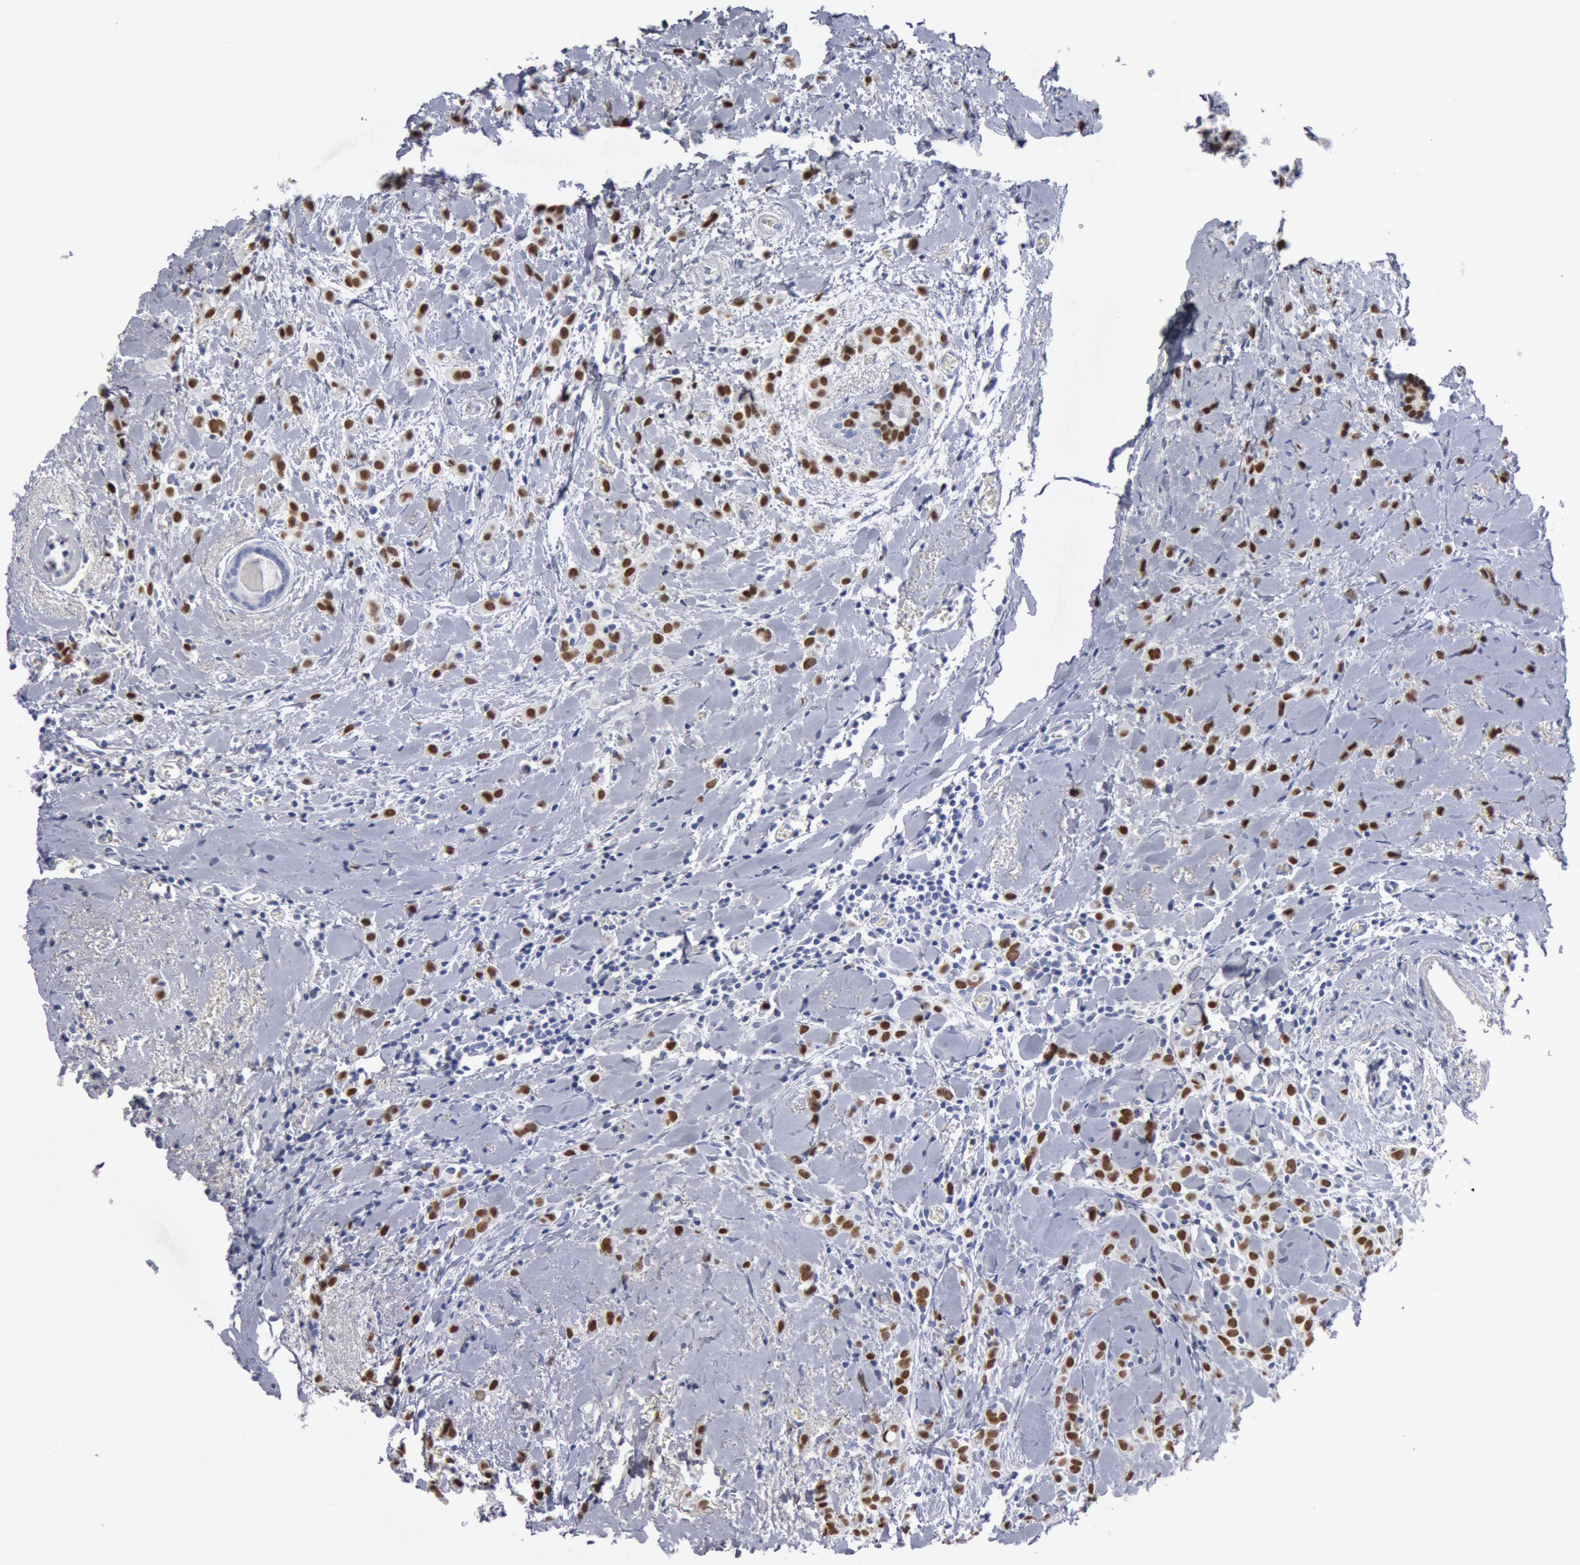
{"staining": {"intensity": "strong", "quantity": ">75%", "location": "nuclear"}, "tissue": "breast cancer", "cell_type": "Tumor cells", "image_type": "cancer", "snomed": [{"axis": "morphology", "description": "Lobular carcinoma"}, {"axis": "topography", "description": "Breast"}], "caption": "Protein staining shows strong nuclear expression in approximately >75% of tumor cells in breast cancer (lobular carcinoma). The staining is performed using DAB (3,3'-diaminobenzidine) brown chromogen to label protein expression. The nuclei are counter-stained blue using hematoxylin.", "gene": "FOXA2", "patient": {"sex": "female", "age": 57}}